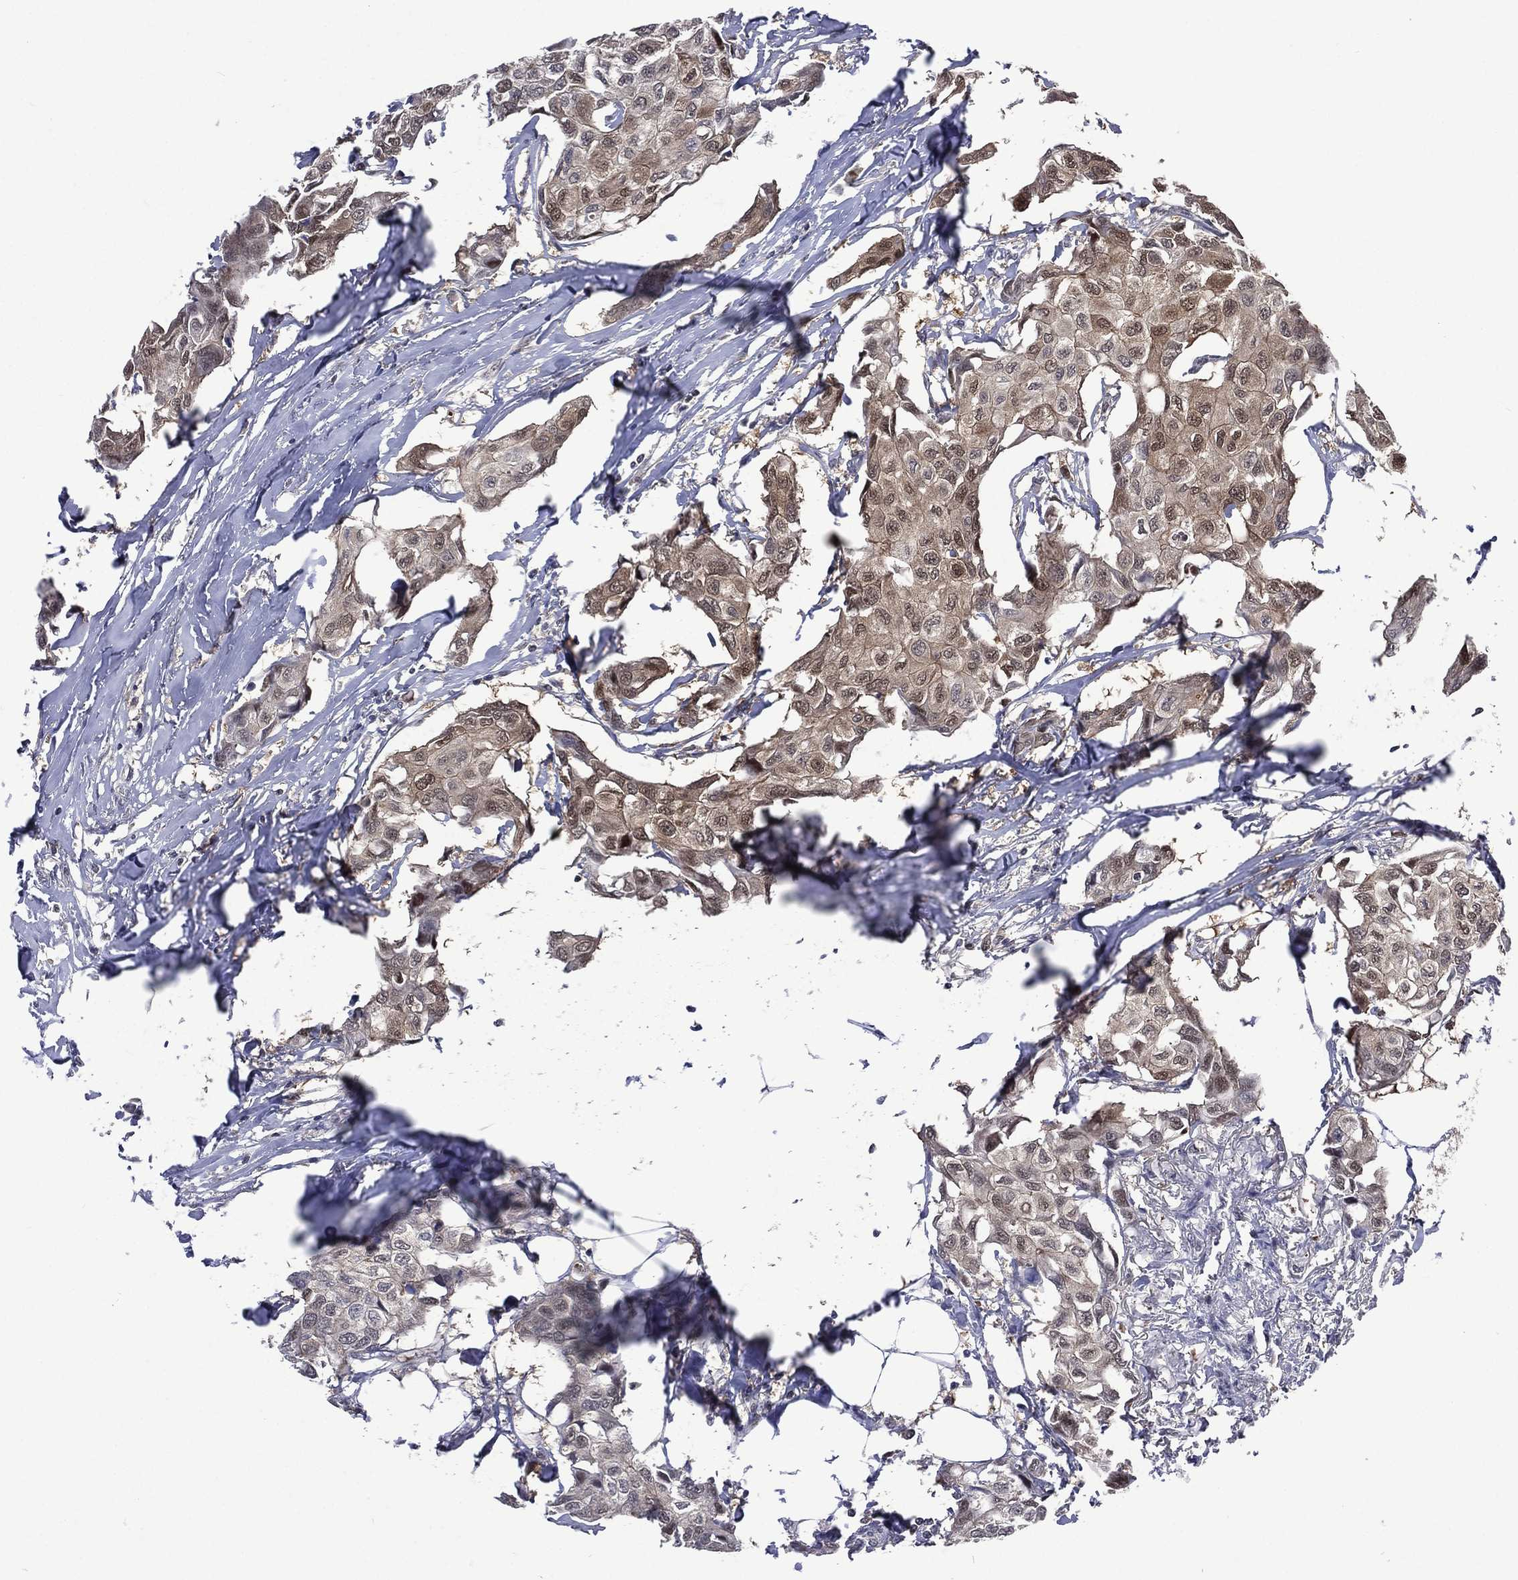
{"staining": {"intensity": "moderate", "quantity": "<25%", "location": "cytoplasmic/membranous,nuclear"}, "tissue": "breast cancer", "cell_type": "Tumor cells", "image_type": "cancer", "snomed": [{"axis": "morphology", "description": "Duct carcinoma"}, {"axis": "topography", "description": "Breast"}], "caption": "Human infiltrating ductal carcinoma (breast) stained with a protein marker exhibits moderate staining in tumor cells.", "gene": "MTAP", "patient": {"sex": "female", "age": 80}}